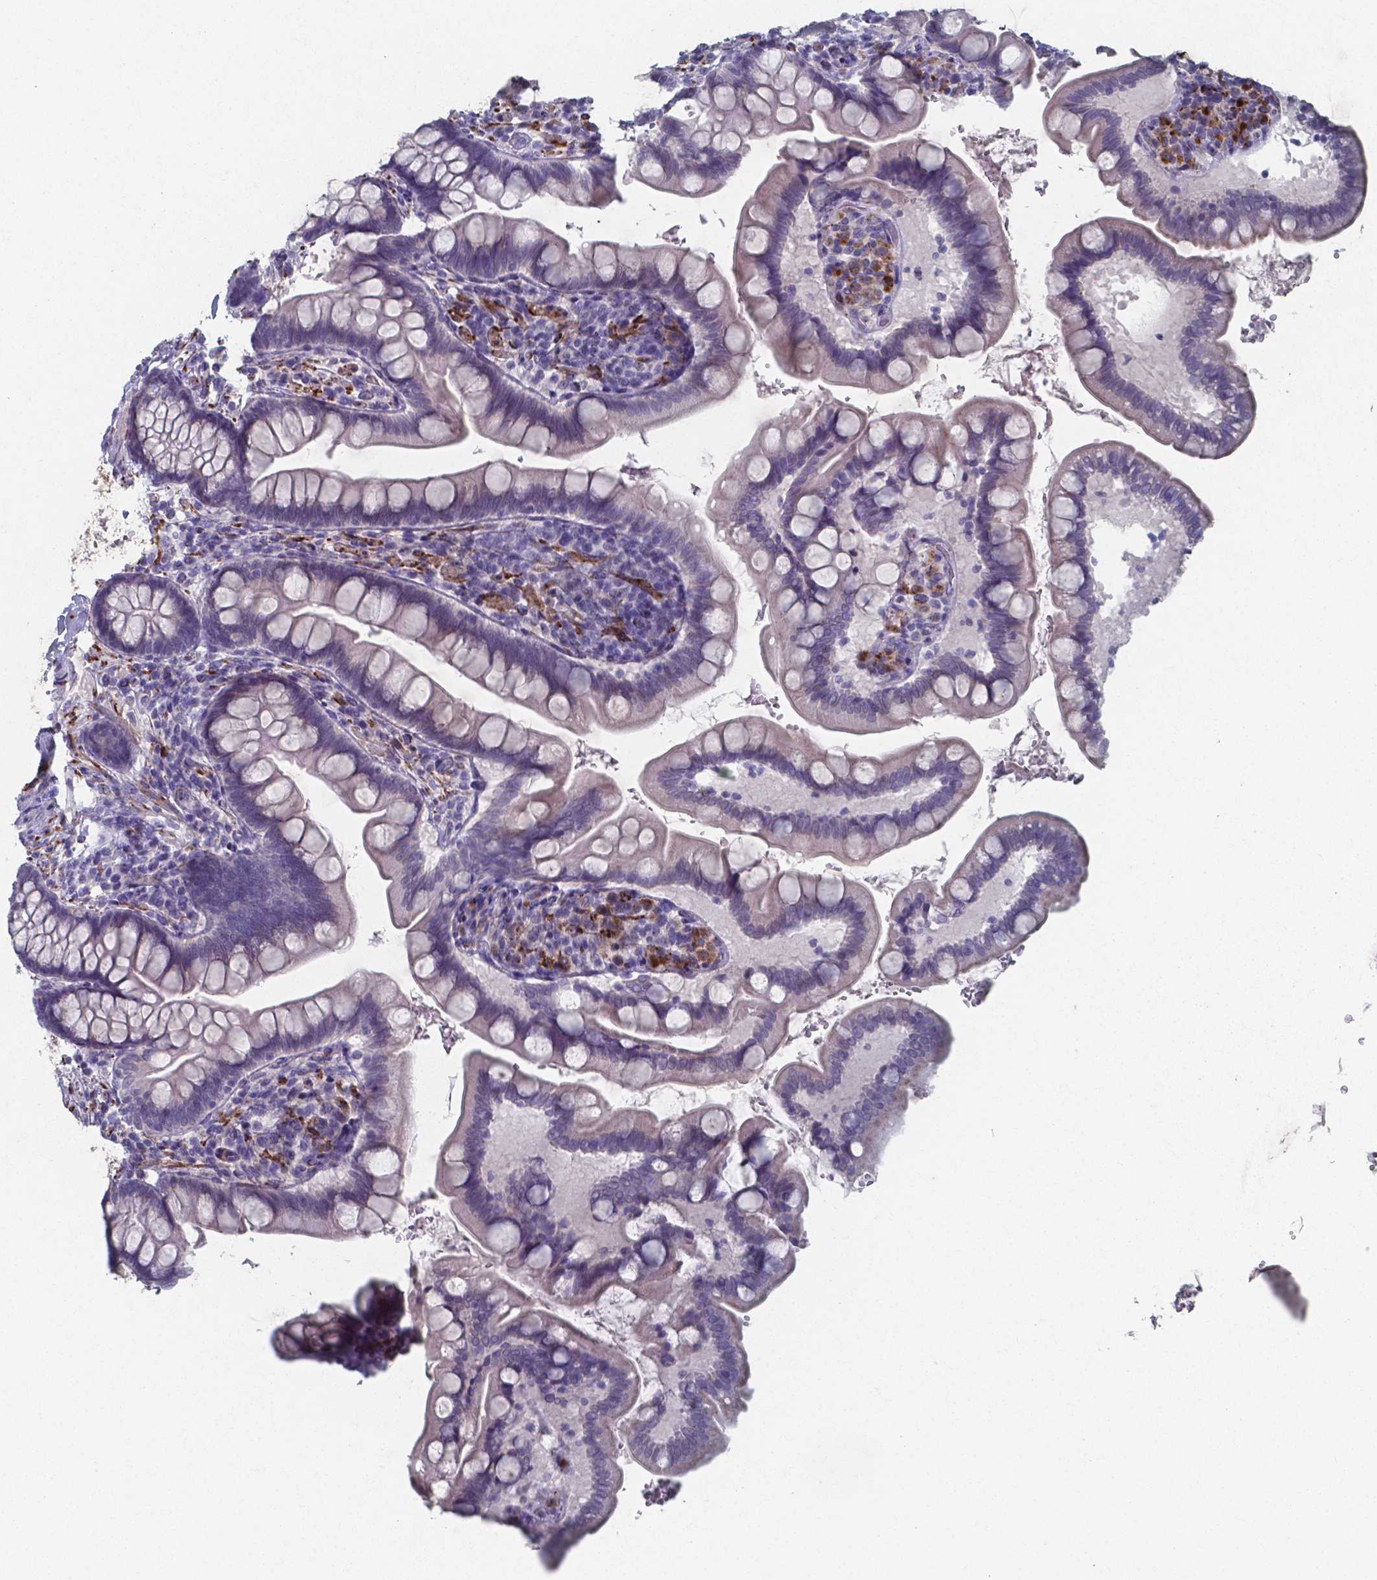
{"staining": {"intensity": "negative", "quantity": "none", "location": "none"}, "tissue": "small intestine", "cell_type": "Glandular cells", "image_type": "normal", "snomed": [{"axis": "morphology", "description": "Normal tissue, NOS"}, {"axis": "topography", "description": "Small intestine"}], "caption": "Immunohistochemistry (IHC) of unremarkable human small intestine exhibits no expression in glandular cells. Brightfield microscopy of IHC stained with DAB (3,3'-diaminobenzidine) (brown) and hematoxylin (blue), captured at high magnification.", "gene": "PLA2R1", "patient": {"sex": "female", "age": 56}}